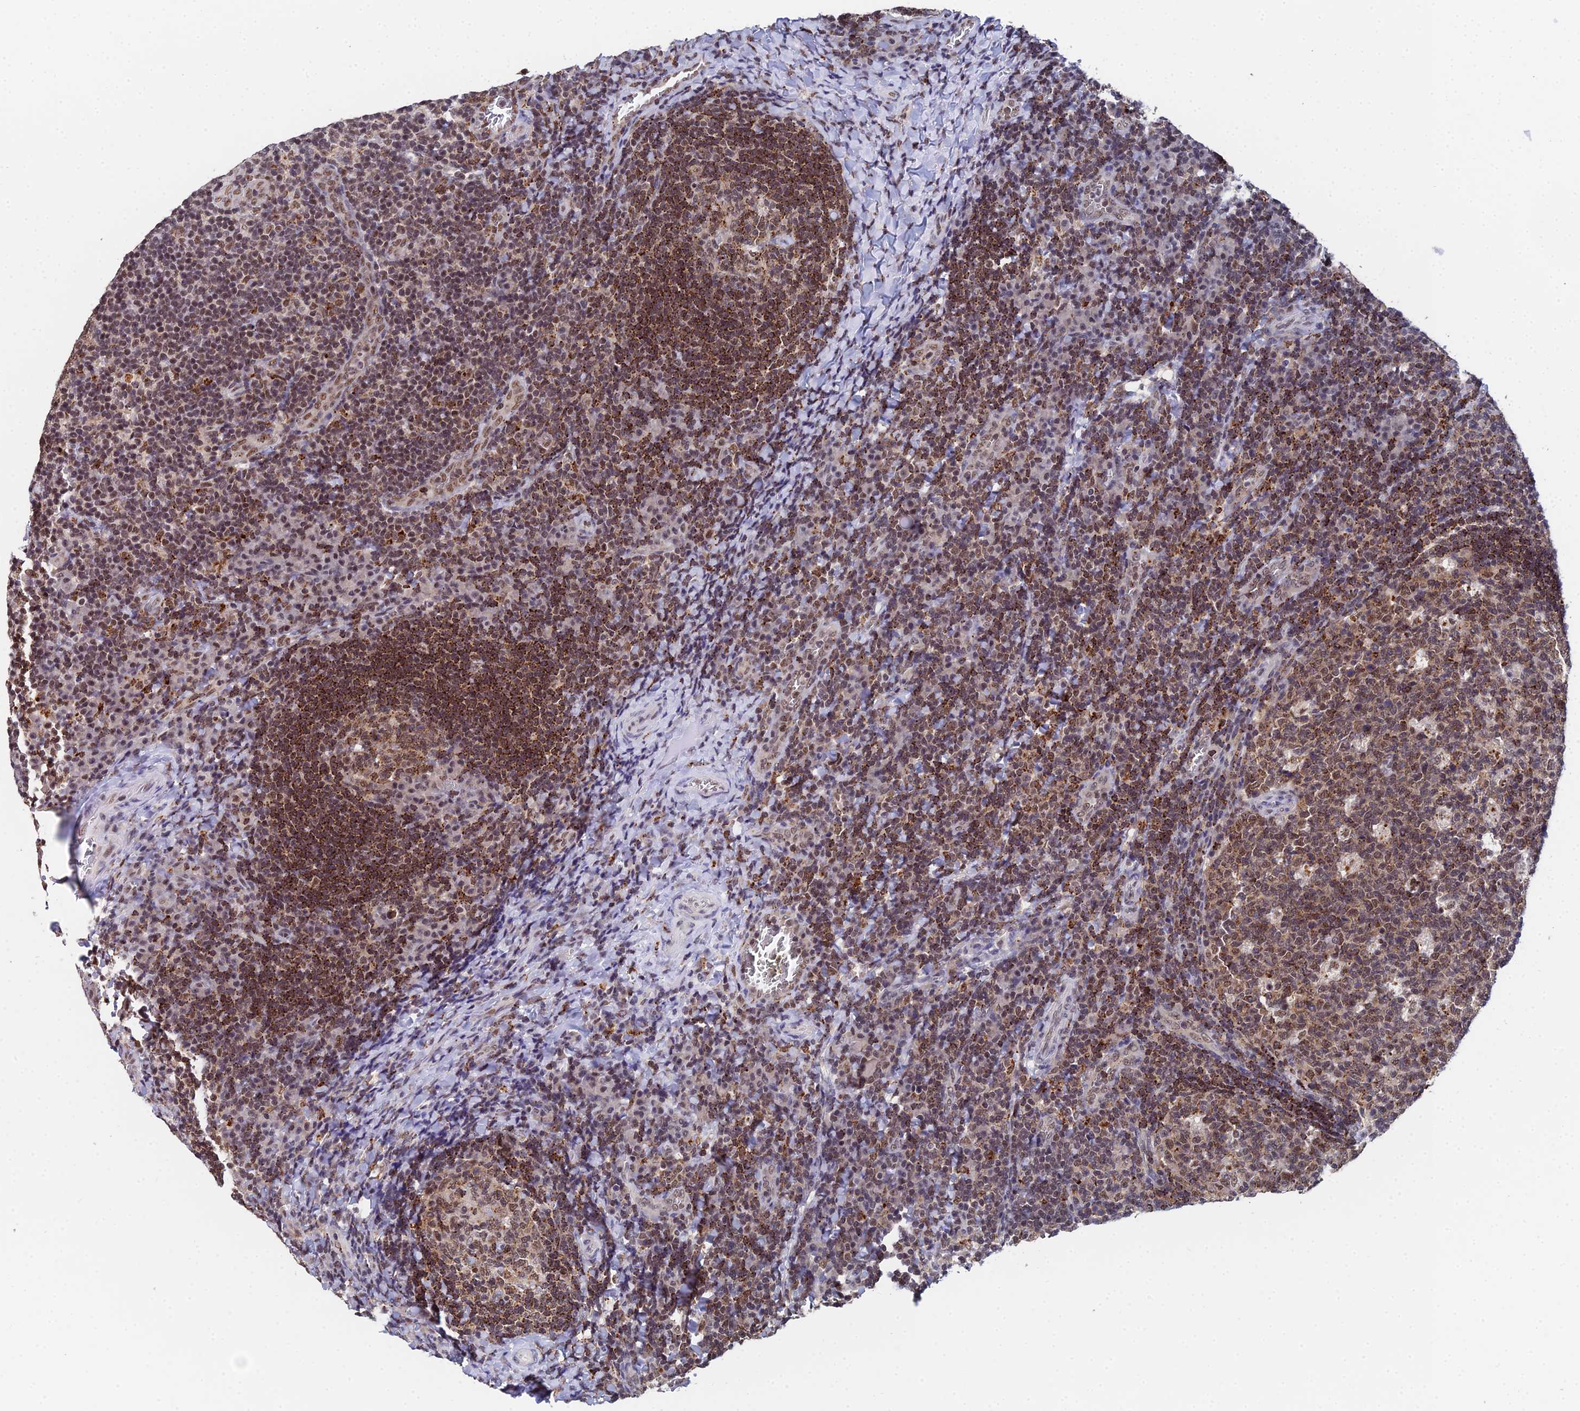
{"staining": {"intensity": "moderate", "quantity": ">75%", "location": "cytoplasmic/membranous,nuclear"}, "tissue": "tonsil", "cell_type": "Germinal center cells", "image_type": "normal", "snomed": [{"axis": "morphology", "description": "Normal tissue, NOS"}, {"axis": "topography", "description": "Tonsil"}], "caption": "Immunohistochemical staining of benign tonsil demonstrates >75% levels of moderate cytoplasmic/membranous,nuclear protein positivity in about >75% of germinal center cells.", "gene": "MAGOHB", "patient": {"sex": "male", "age": 17}}